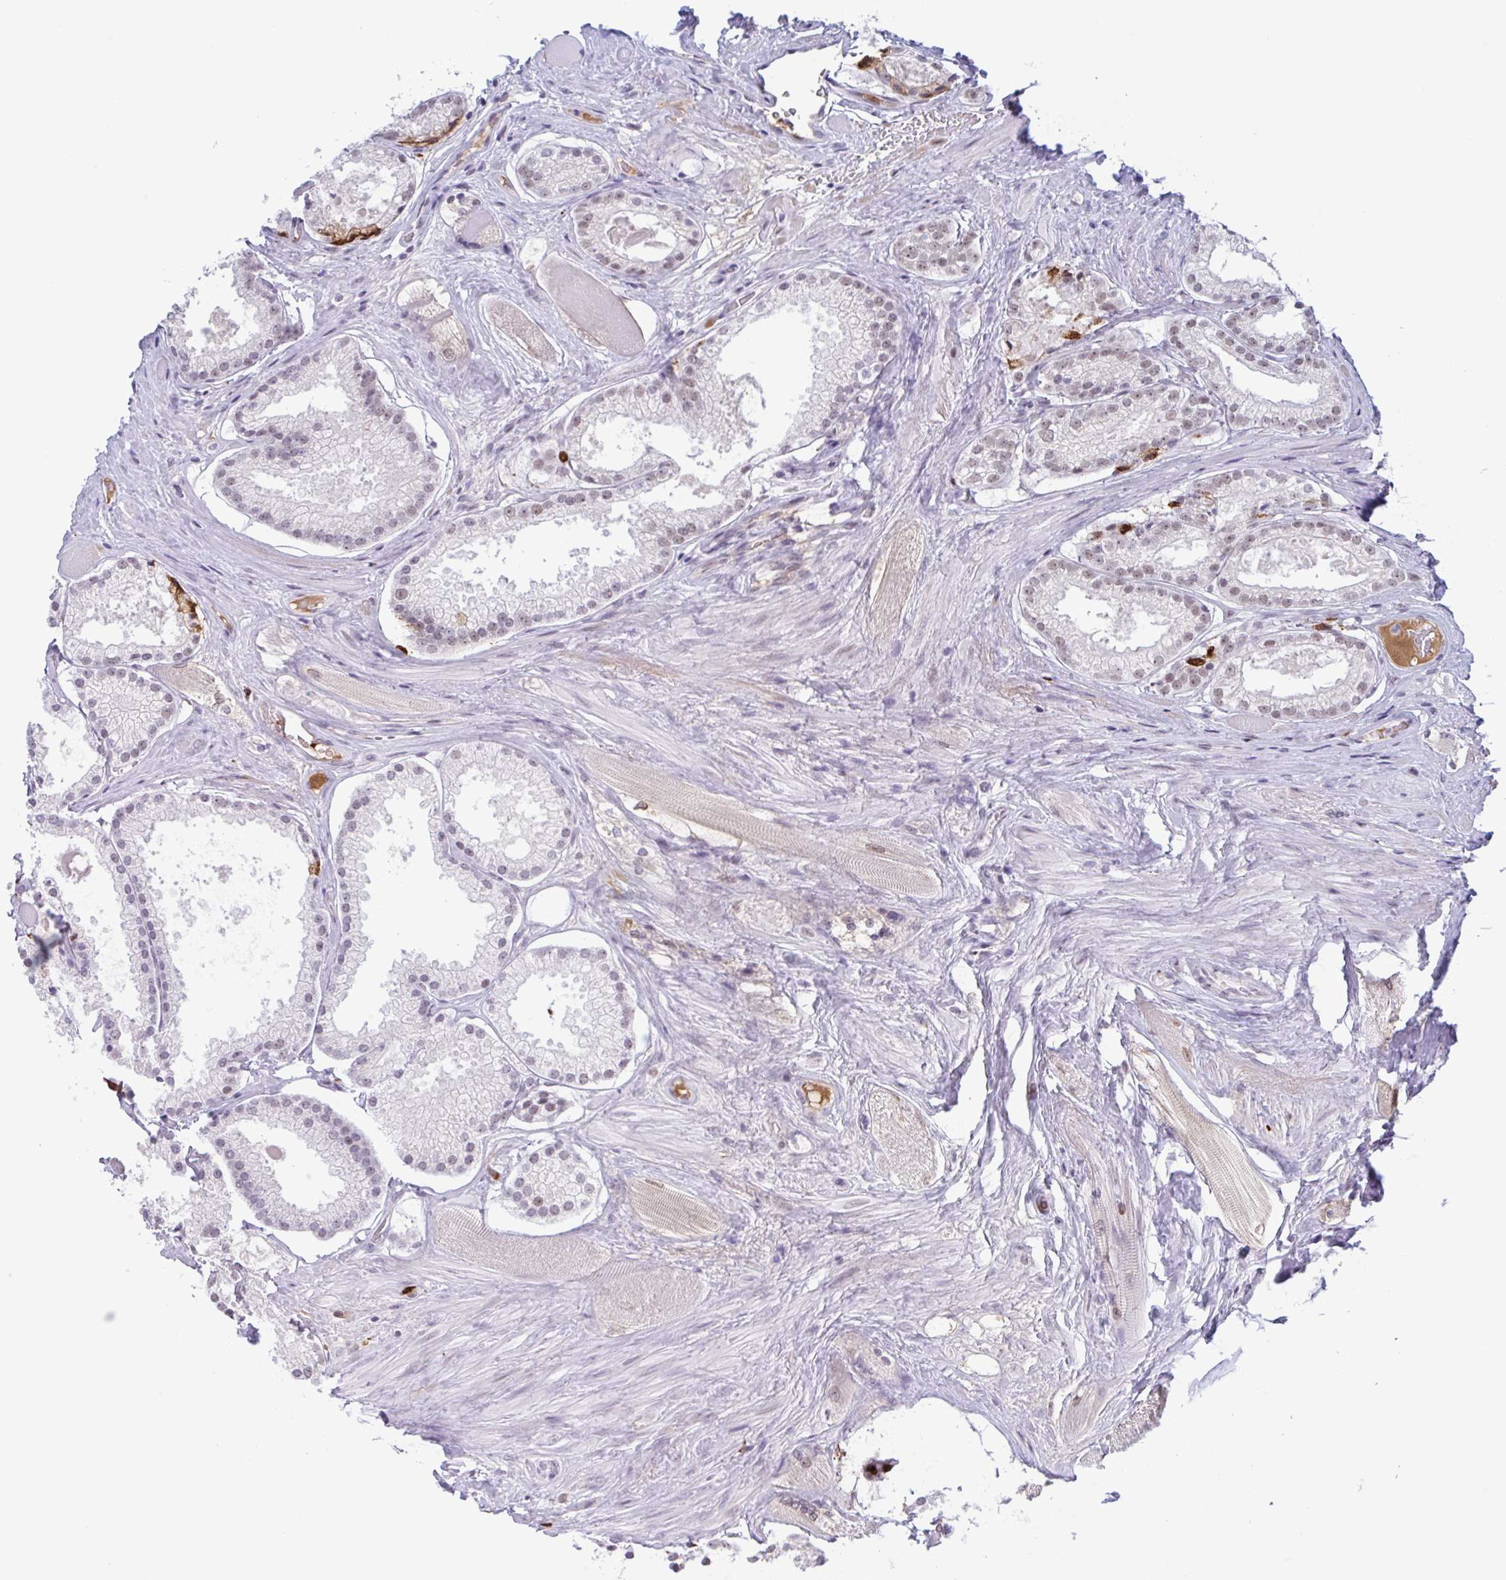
{"staining": {"intensity": "moderate", "quantity": "<25%", "location": "nuclear"}, "tissue": "prostate cancer", "cell_type": "Tumor cells", "image_type": "cancer", "snomed": [{"axis": "morphology", "description": "Adenocarcinoma, High grade"}, {"axis": "topography", "description": "Prostate"}], "caption": "A high-resolution photomicrograph shows immunohistochemistry (IHC) staining of high-grade adenocarcinoma (prostate), which exhibits moderate nuclear positivity in approximately <25% of tumor cells.", "gene": "PLG", "patient": {"sex": "male", "age": 68}}